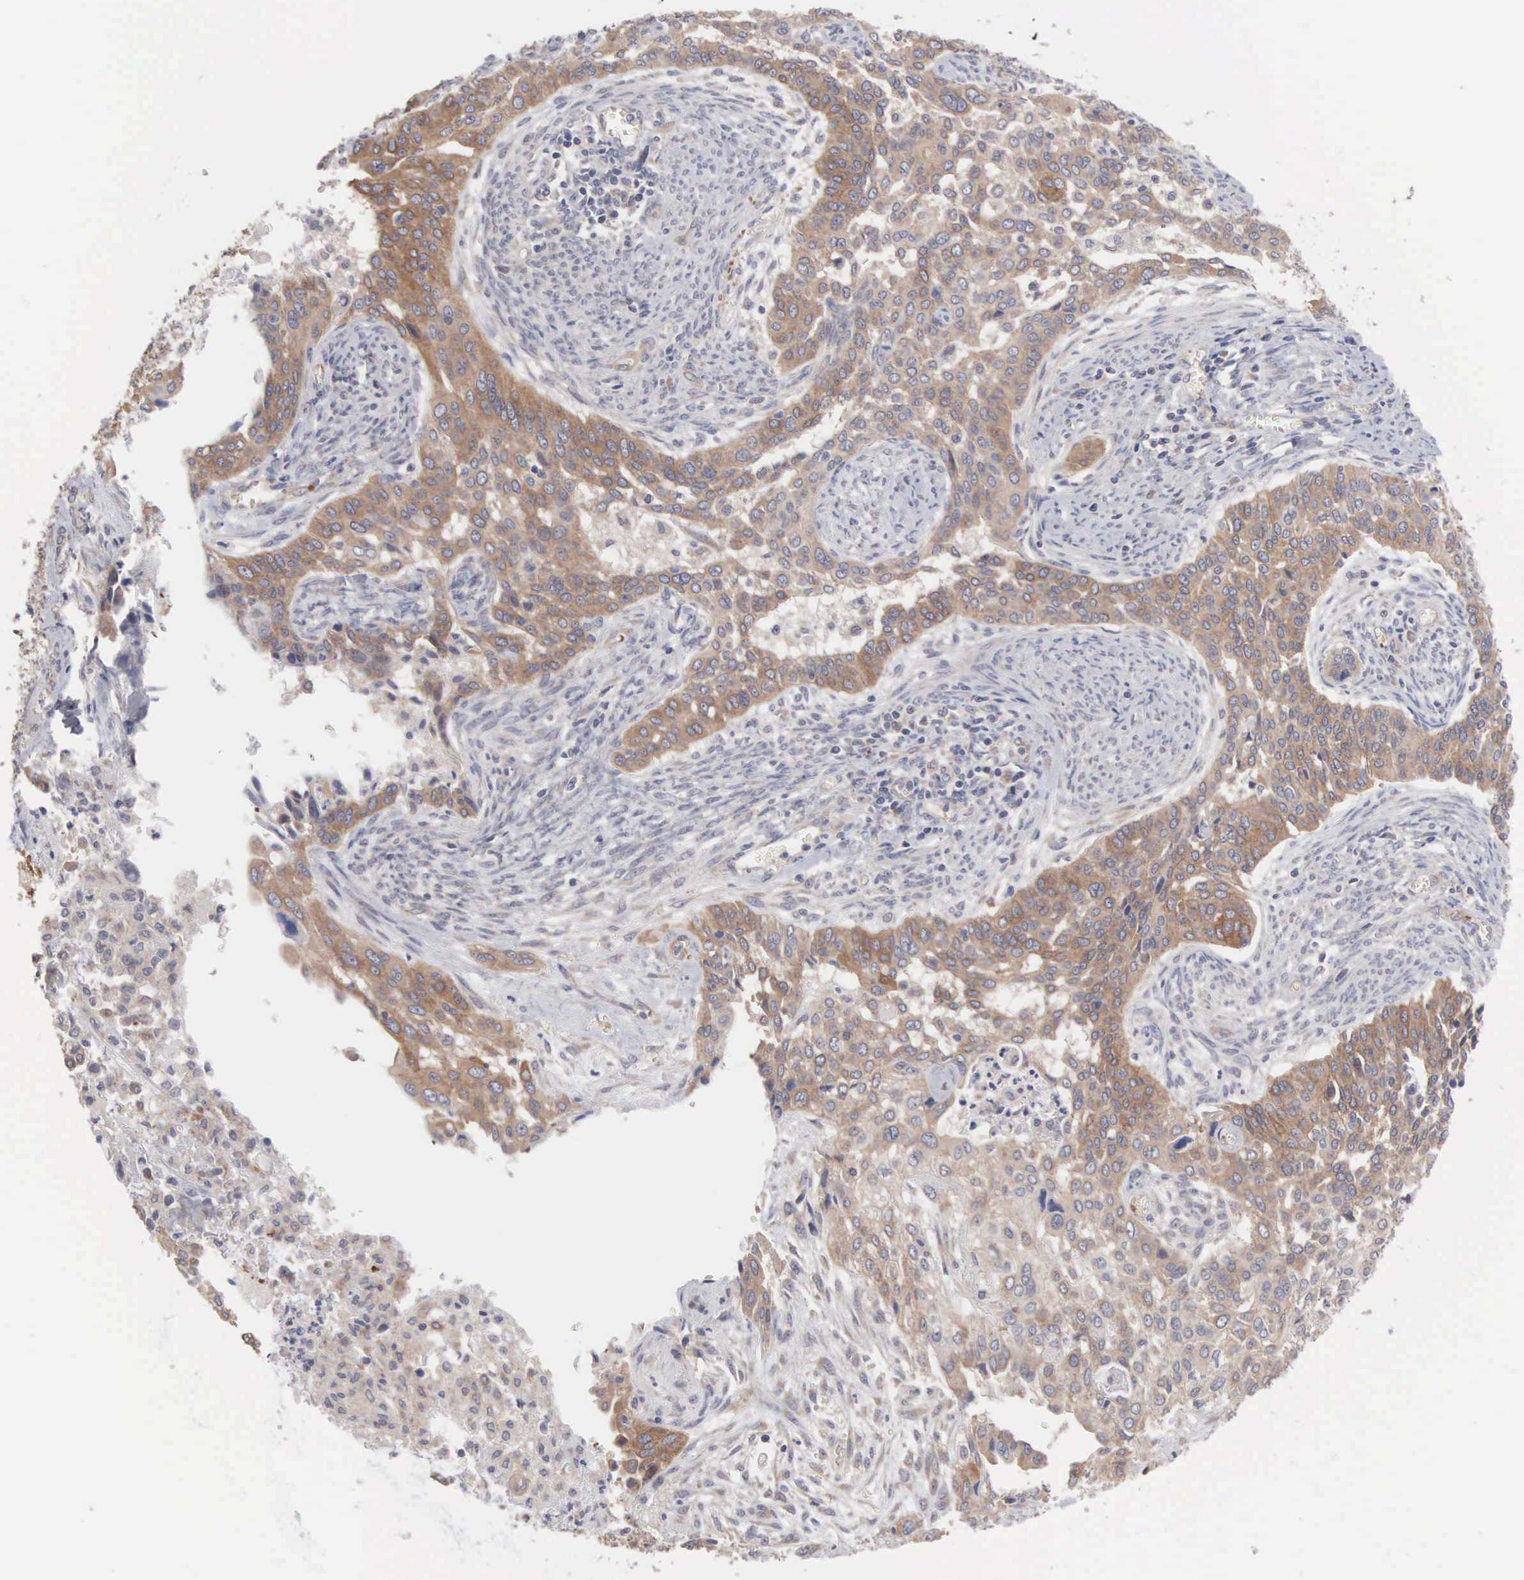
{"staining": {"intensity": "moderate", "quantity": ">75%", "location": "cytoplasmic/membranous"}, "tissue": "cervical cancer", "cell_type": "Tumor cells", "image_type": "cancer", "snomed": [{"axis": "morphology", "description": "Squamous cell carcinoma, NOS"}, {"axis": "topography", "description": "Cervix"}], "caption": "Human cervical cancer (squamous cell carcinoma) stained for a protein (brown) displays moderate cytoplasmic/membranous positive positivity in approximately >75% of tumor cells.", "gene": "INF2", "patient": {"sex": "female", "age": 34}}